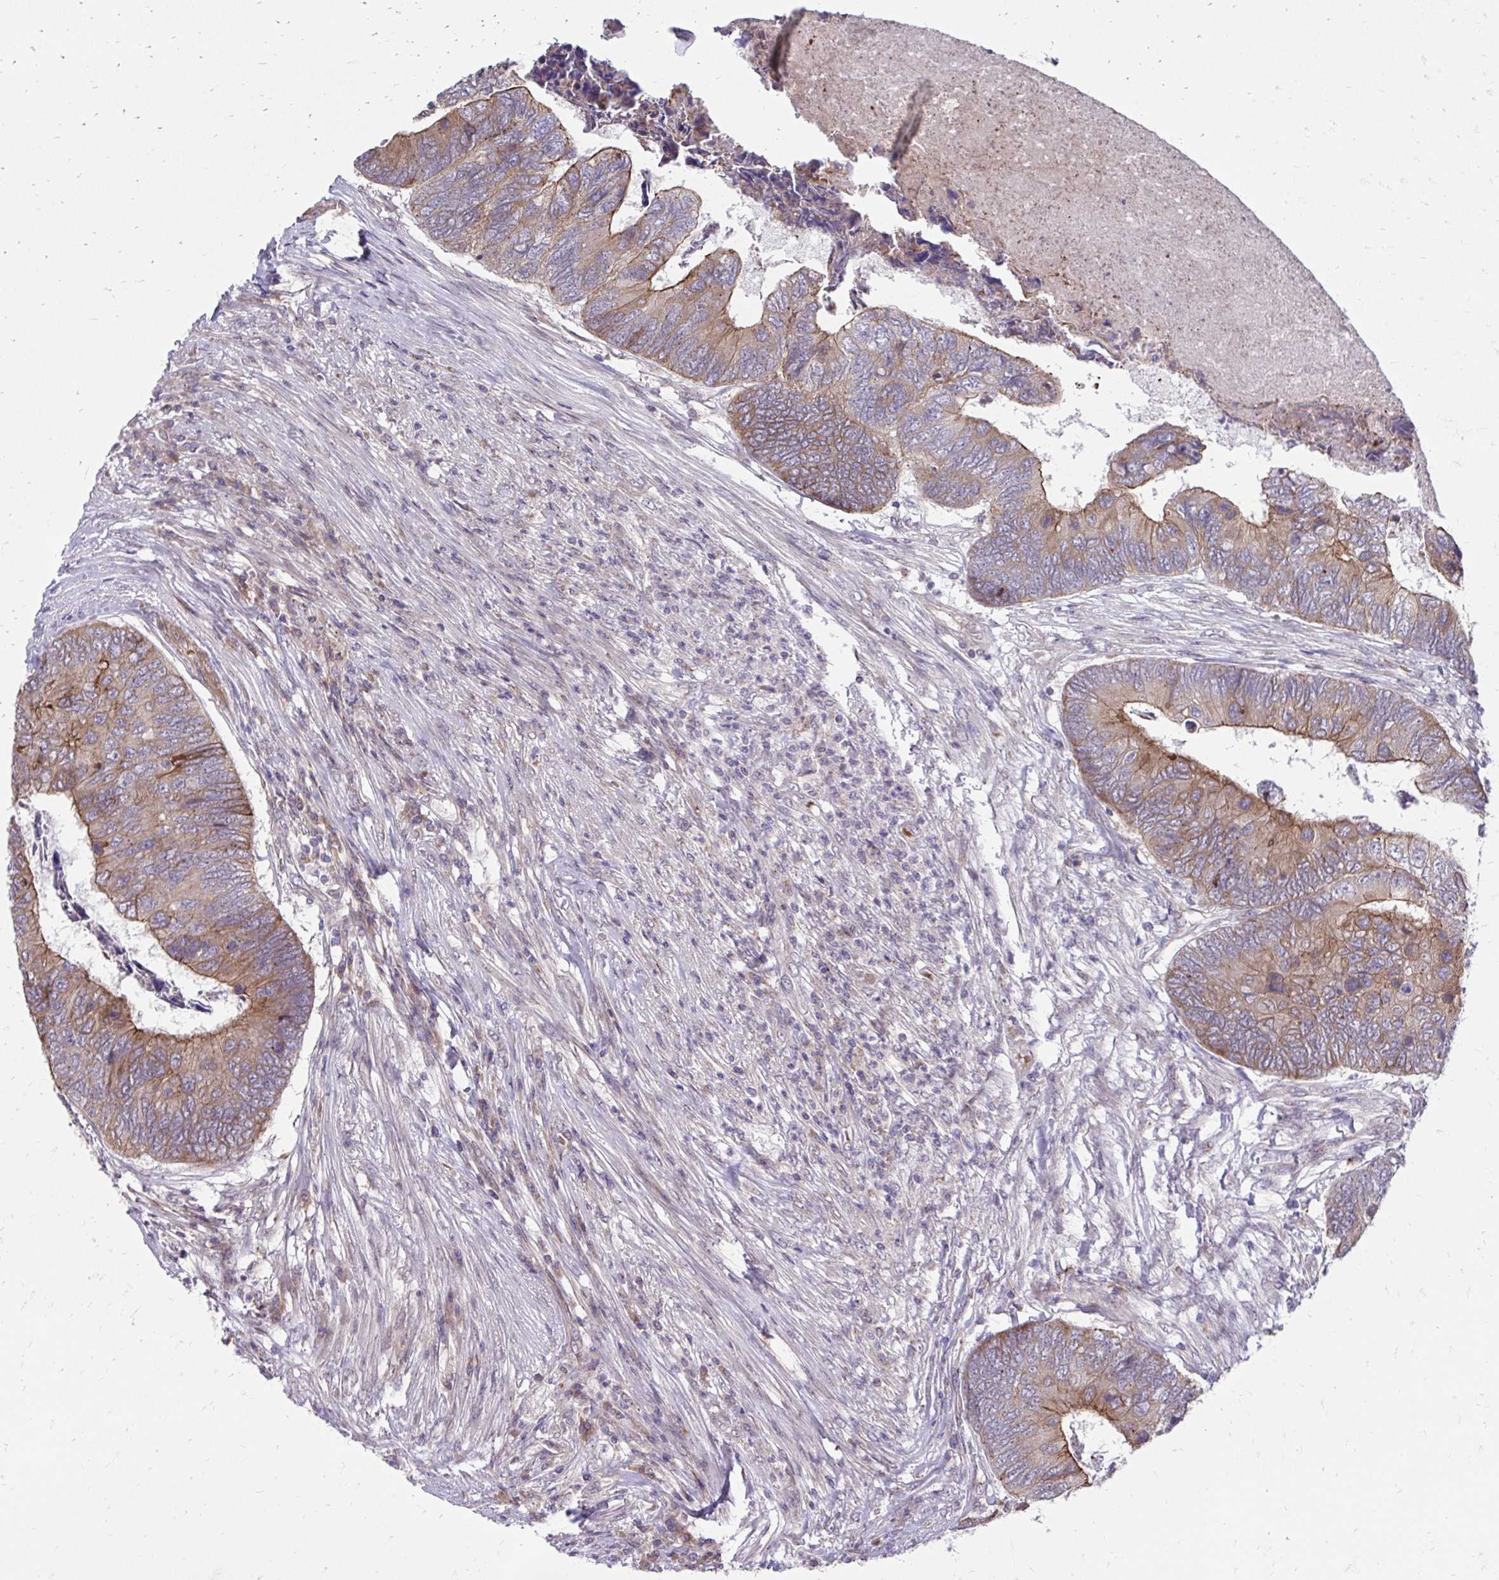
{"staining": {"intensity": "moderate", "quantity": ">75%", "location": "cytoplasmic/membranous"}, "tissue": "colorectal cancer", "cell_type": "Tumor cells", "image_type": "cancer", "snomed": [{"axis": "morphology", "description": "Adenocarcinoma, NOS"}, {"axis": "topography", "description": "Colon"}], "caption": "DAB (3,3'-diaminobenzidine) immunohistochemical staining of human adenocarcinoma (colorectal) displays moderate cytoplasmic/membranous protein expression in approximately >75% of tumor cells.", "gene": "ITPR2", "patient": {"sex": "female", "age": 67}}